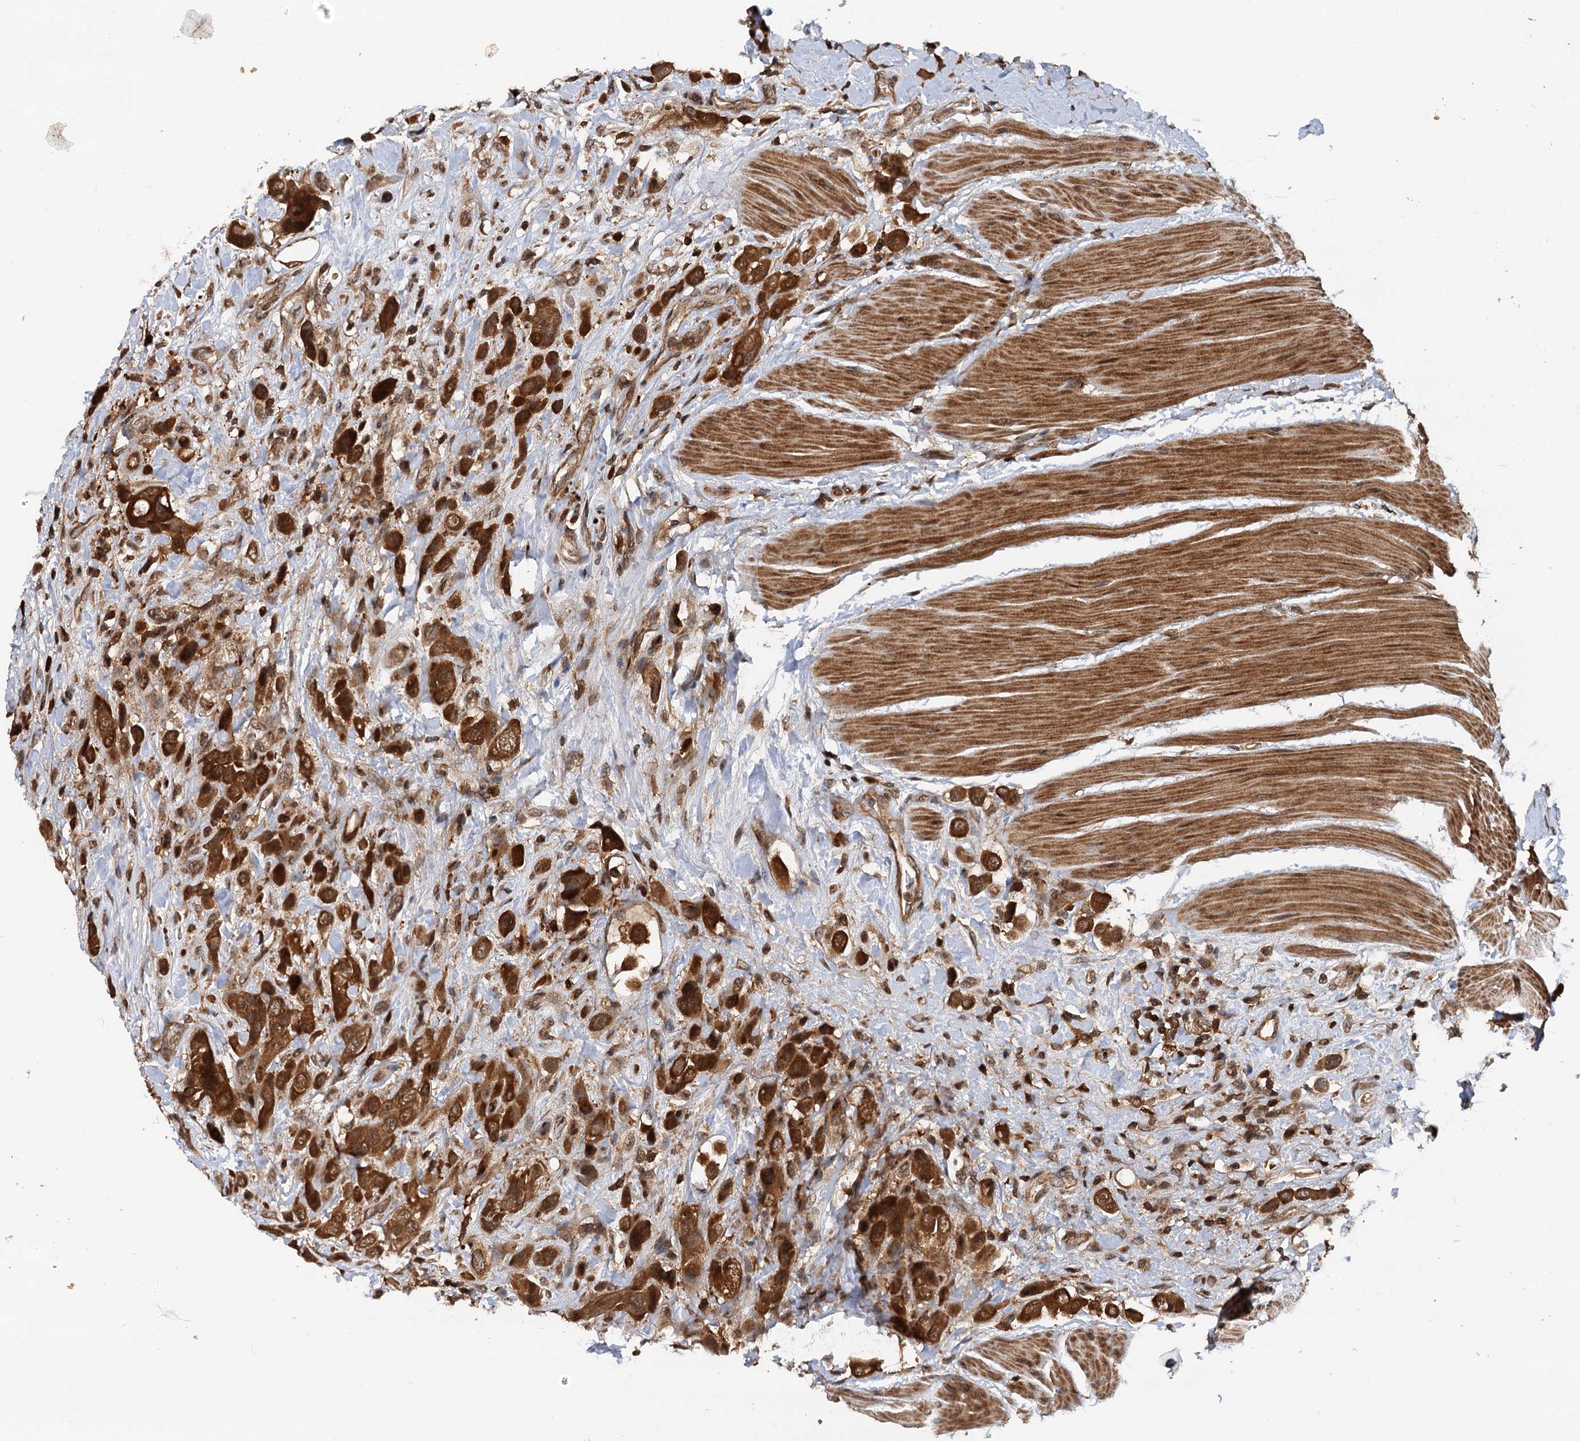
{"staining": {"intensity": "strong", "quantity": ">75%", "location": "cytoplasmic/membranous,nuclear"}, "tissue": "urothelial cancer", "cell_type": "Tumor cells", "image_type": "cancer", "snomed": [{"axis": "morphology", "description": "Urothelial carcinoma, High grade"}, {"axis": "topography", "description": "Urinary bladder"}], "caption": "High-grade urothelial carcinoma stained with a brown dye reveals strong cytoplasmic/membranous and nuclear positive staining in approximately >75% of tumor cells.", "gene": "STUB1", "patient": {"sex": "male", "age": 50}}